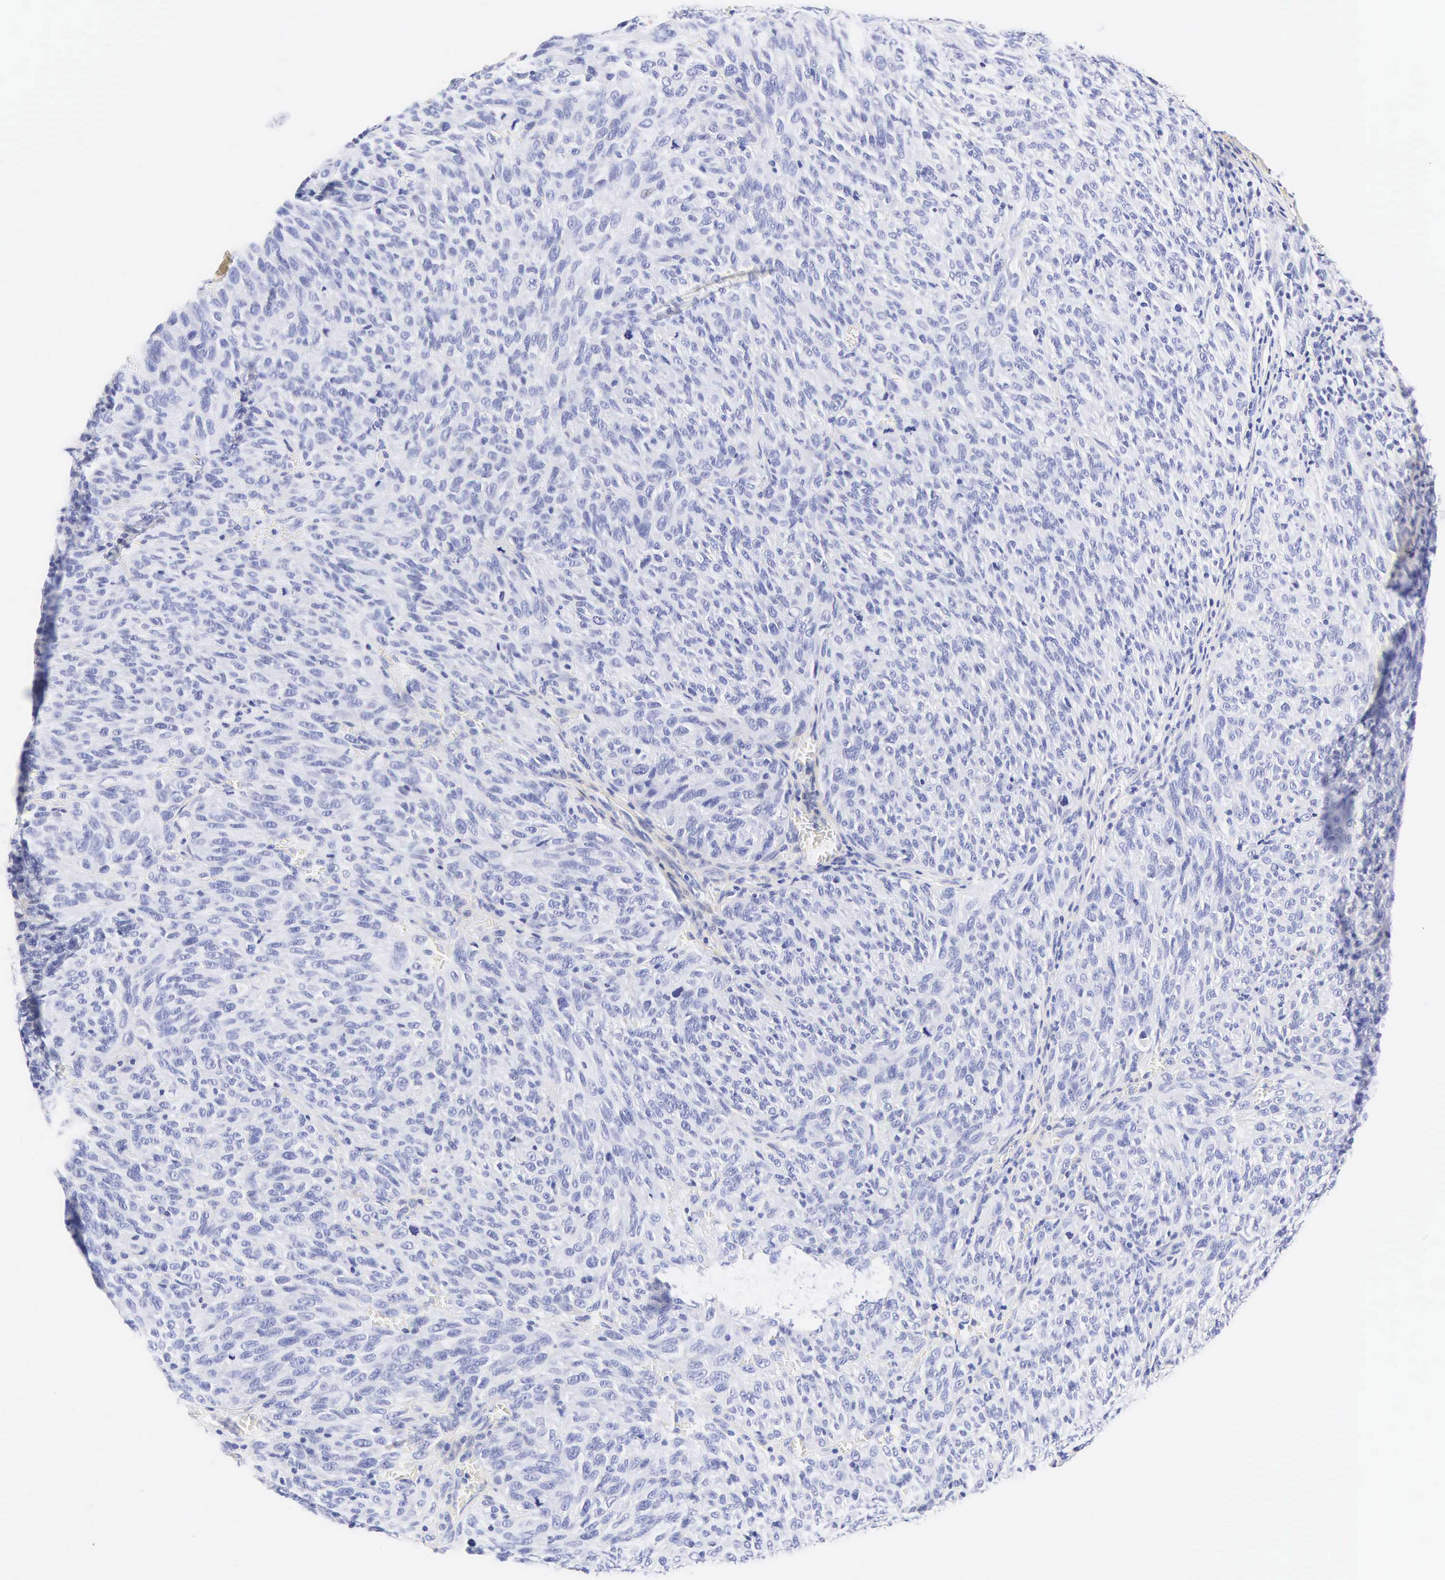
{"staining": {"intensity": "negative", "quantity": "none", "location": "none"}, "tissue": "melanoma", "cell_type": "Tumor cells", "image_type": "cancer", "snomed": [{"axis": "morphology", "description": "Malignant melanoma, NOS"}, {"axis": "topography", "description": "Skin"}], "caption": "This photomicrograph is of malignant melanoma stained with immunohistochemistry to label a protein in brown with the nuclei are counter-stained blue. There is no expression in tumor cells. (DAB IHC visualized using brightfield microscopy, high magnification).", "gene": "CNN1", "patient": {"sex": "male", "age": 76}}